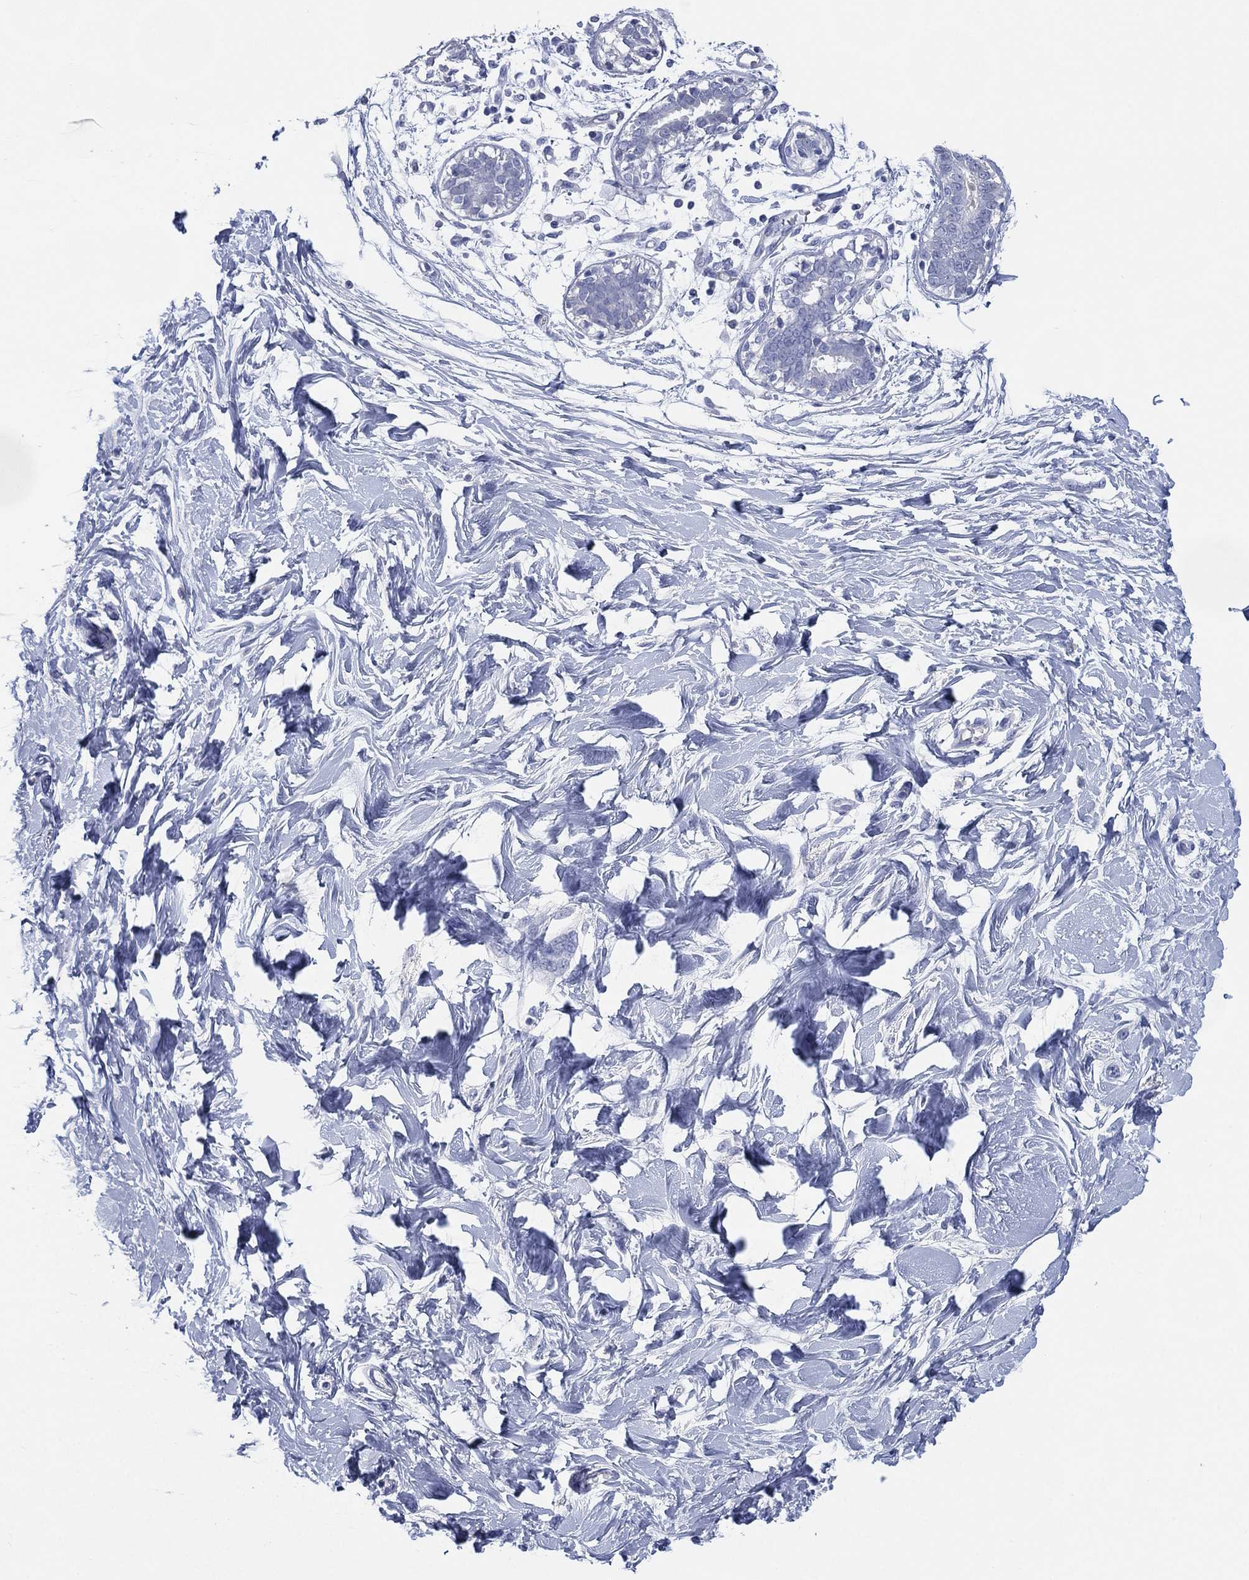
{"staining": {"intensity": "negative", "quantity": "none", "location": "none"}, "tissue": "breast", "cell_type": "Adipocytes", "image_type": "normal", "snomed": [{"axis": "morphology", "description": "Normal tissue, NOS"}, {"axis": "topography", "description": "Breast"}], "caption": "Immunohistochemistry (IHC) histopathology image of unremarkable human breast stained for a protein (brown), which displays no expression in adipocytes.", "gene": "TMEM247", "patient": {"sex": "female", "age": 37}}